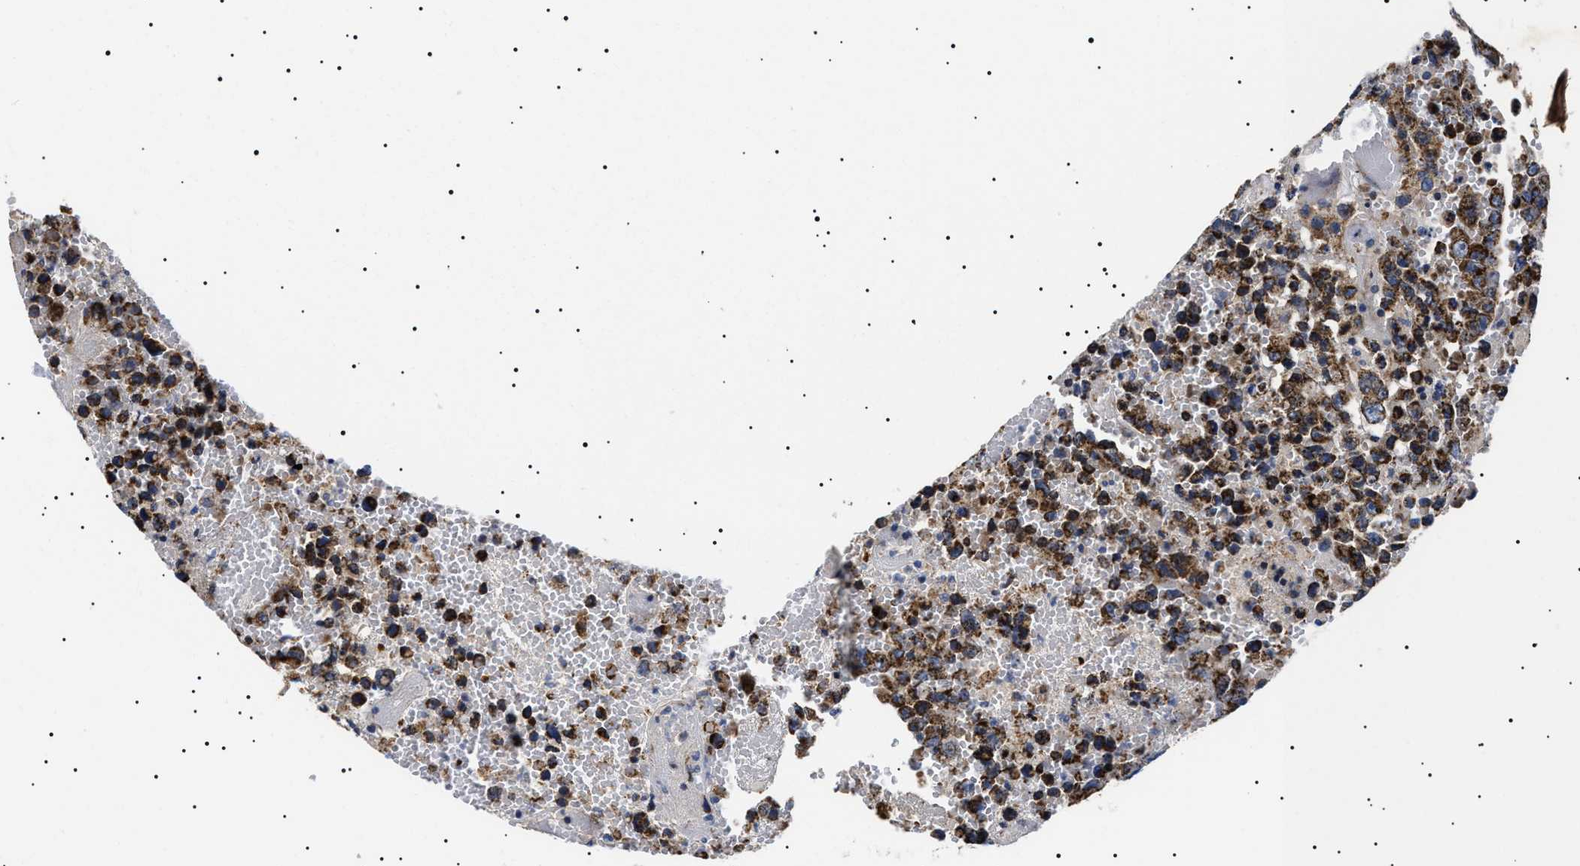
{"staining": {"intensity": "strong", "quantity": ">75%", "location": "cytoplasmic/membranous"}, "tissue": "testis cancer", "cell_type": "Tumor cells", "image_type": "cancer", "snomed": [{"axis": "morphology", "description": "Carcinoma, Embryonal, NOS"}, {"axis": "topography", "description": "Testis"}], "caption": "Immunohistochemistry (IHC) (DAB (3,3'-diaminobenzidine)) staining of human testis embryonal carcinoma reveals strong cytoplasmic/membranous protein staining in about >75% of tumor cells. The staining is performed using DAB (3,3'-diaminobenzidine) brown chromogen to label protein expression. The nuclei are counter-stained blue using hematoxylin.", "gene": "CHRDL2", "patient": {"sex": "male", "age": 25}}